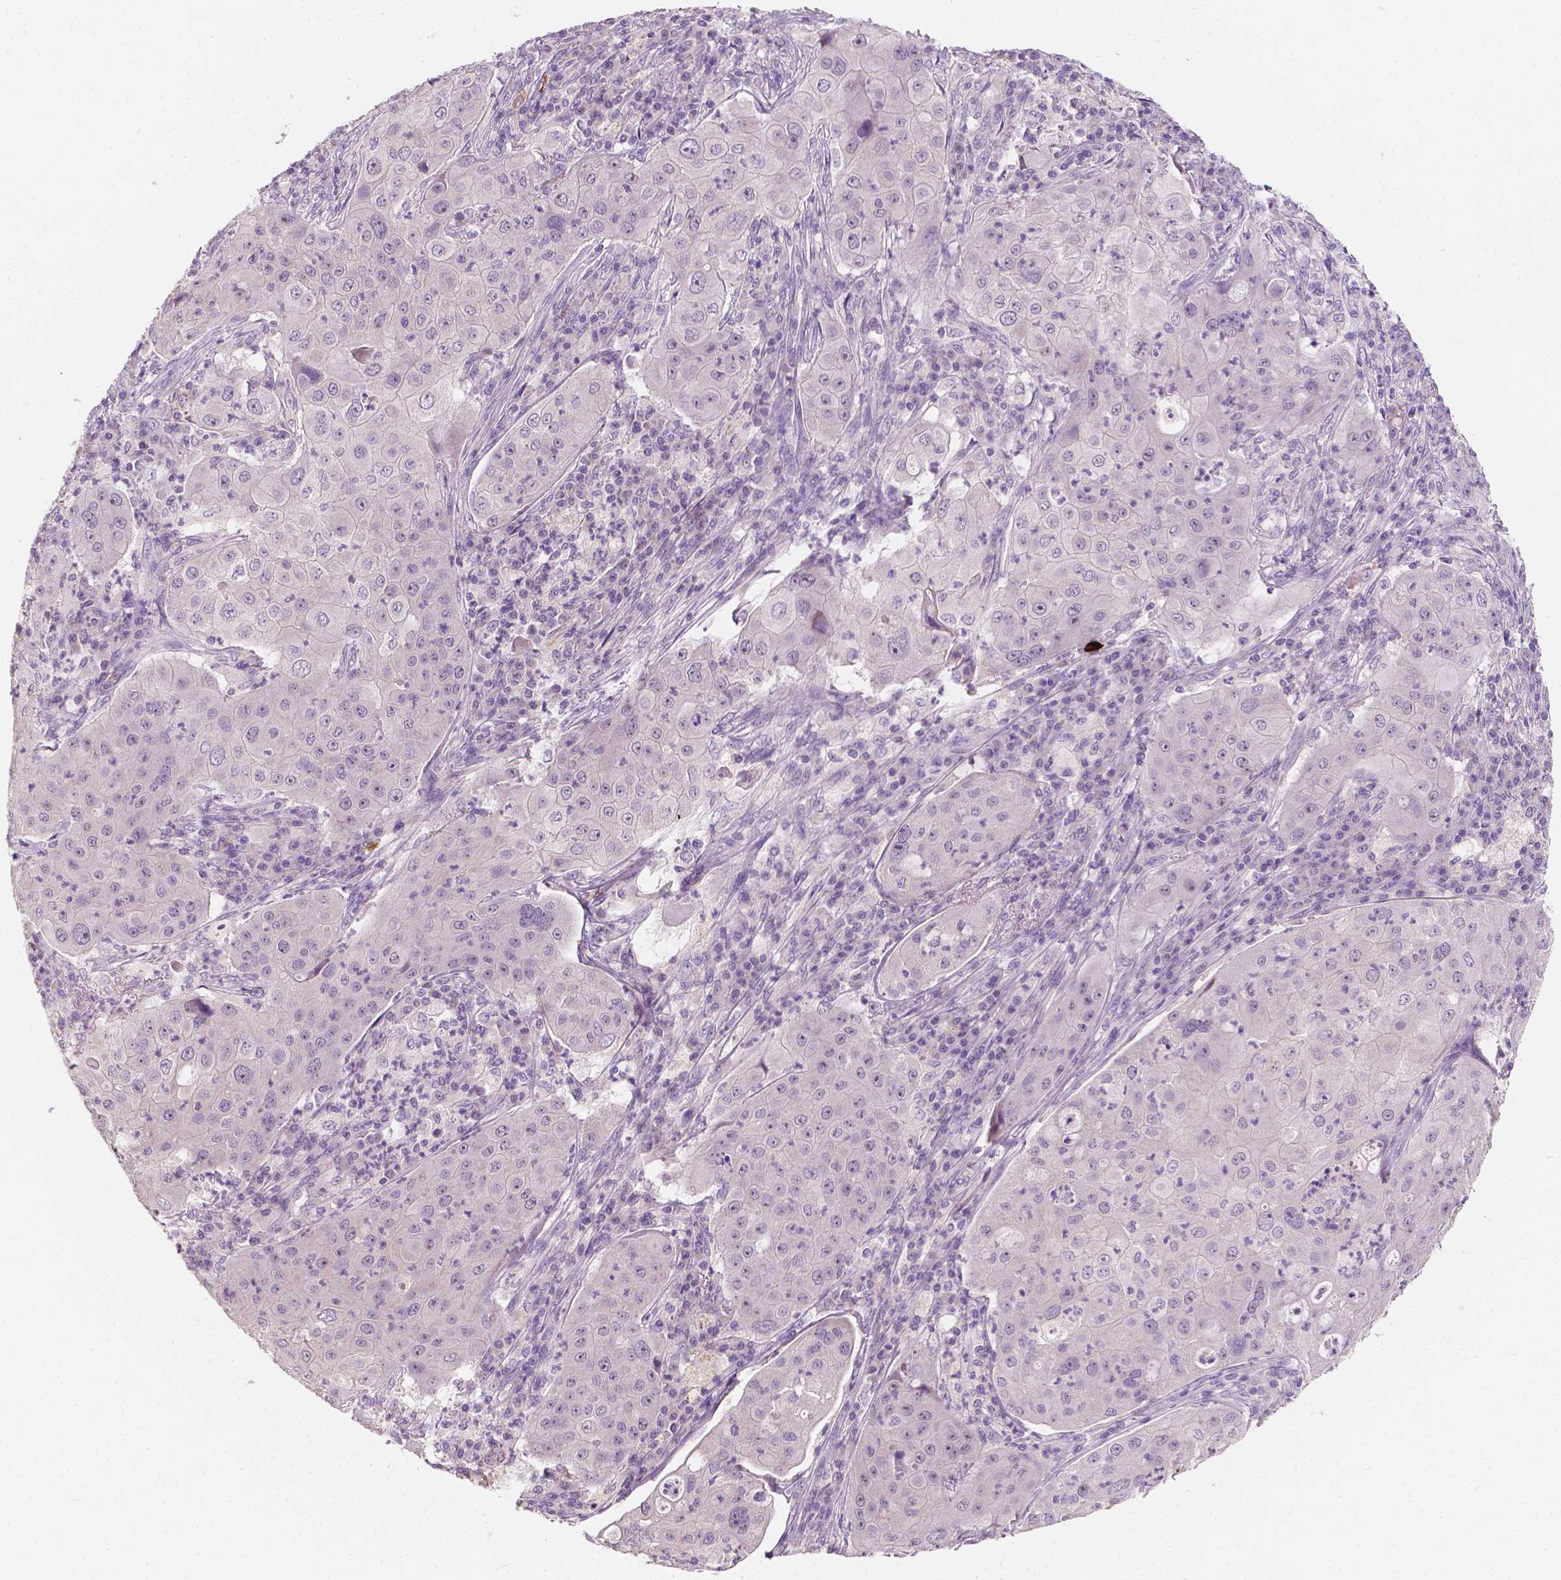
{"staining": {"intensity": "negative", "quantity": "none", "location": "none"}, "tissue": "lung cancer", "cell_type": "Tumor cells", "image_type": "cancer", "snomed": [{"axis": "morphology", "description": "Squamous cell carcinoma, NOS"}, {"axis": "topography", "description": "Lung"}], "caption": "This is a micrograph of IHC staining of lung cancer (squamous cell carcinoma), which shows no staining in tumor cells.", "gene": "SIRT2", "patient": {"sex": "female", "age": 59}}